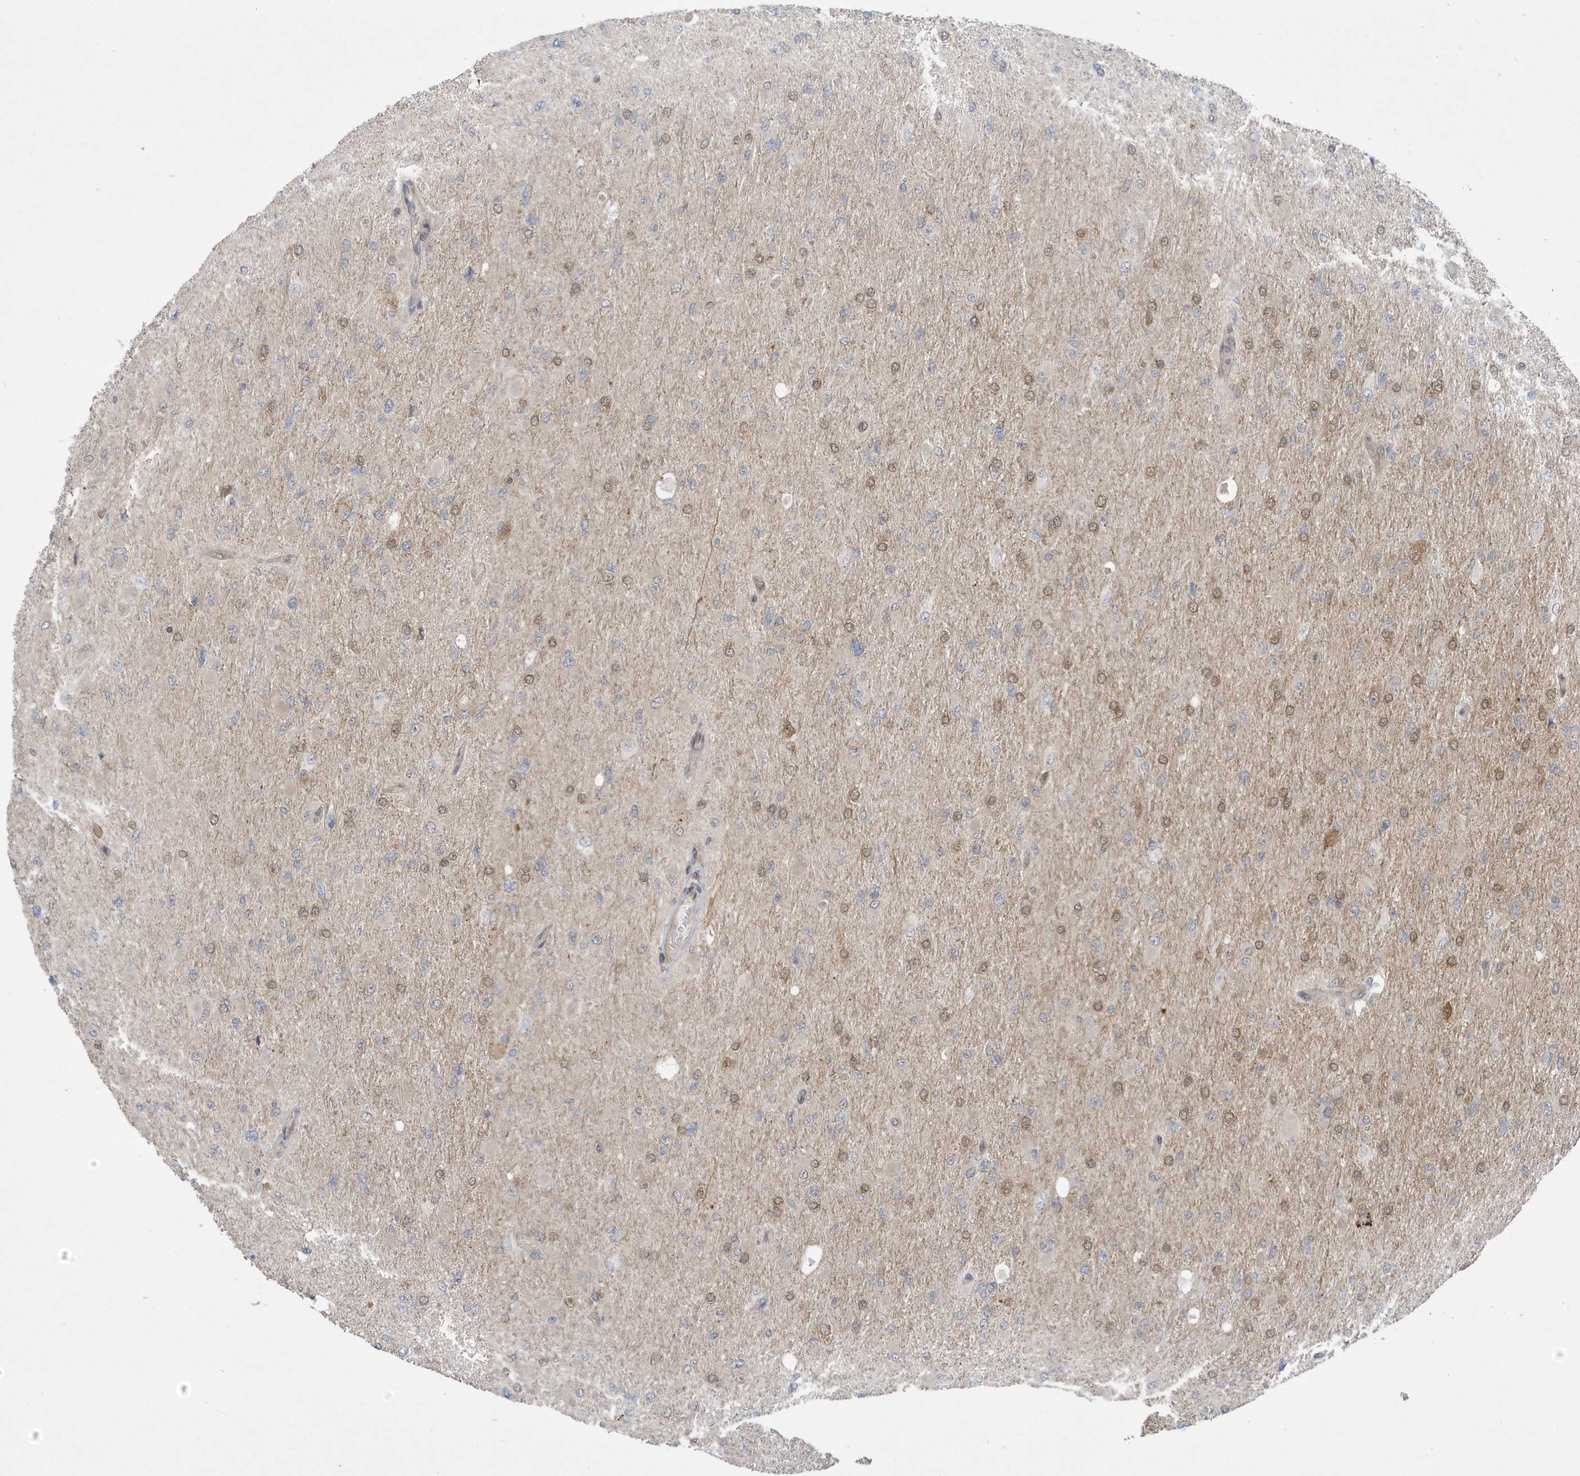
{"staining": {"intensity": "negative", "quantity": "none", "location": "none"}, "tissue": "glioma", "cell_type": "Tumor cells", "image_type": "cancer", "snomed": [{"axis": "morphology", "description": "Glioma, malignant, High grade"}, {"axis": "topography", "description": "Cerebral cortex"}], "caption": "Malignant high-grade glioma stained for a protein using immunohistochemistry (IHC) displays no expression tumor cells.", "gene": "NCOA7", "patient": {"sex": "female", "age": 36}}